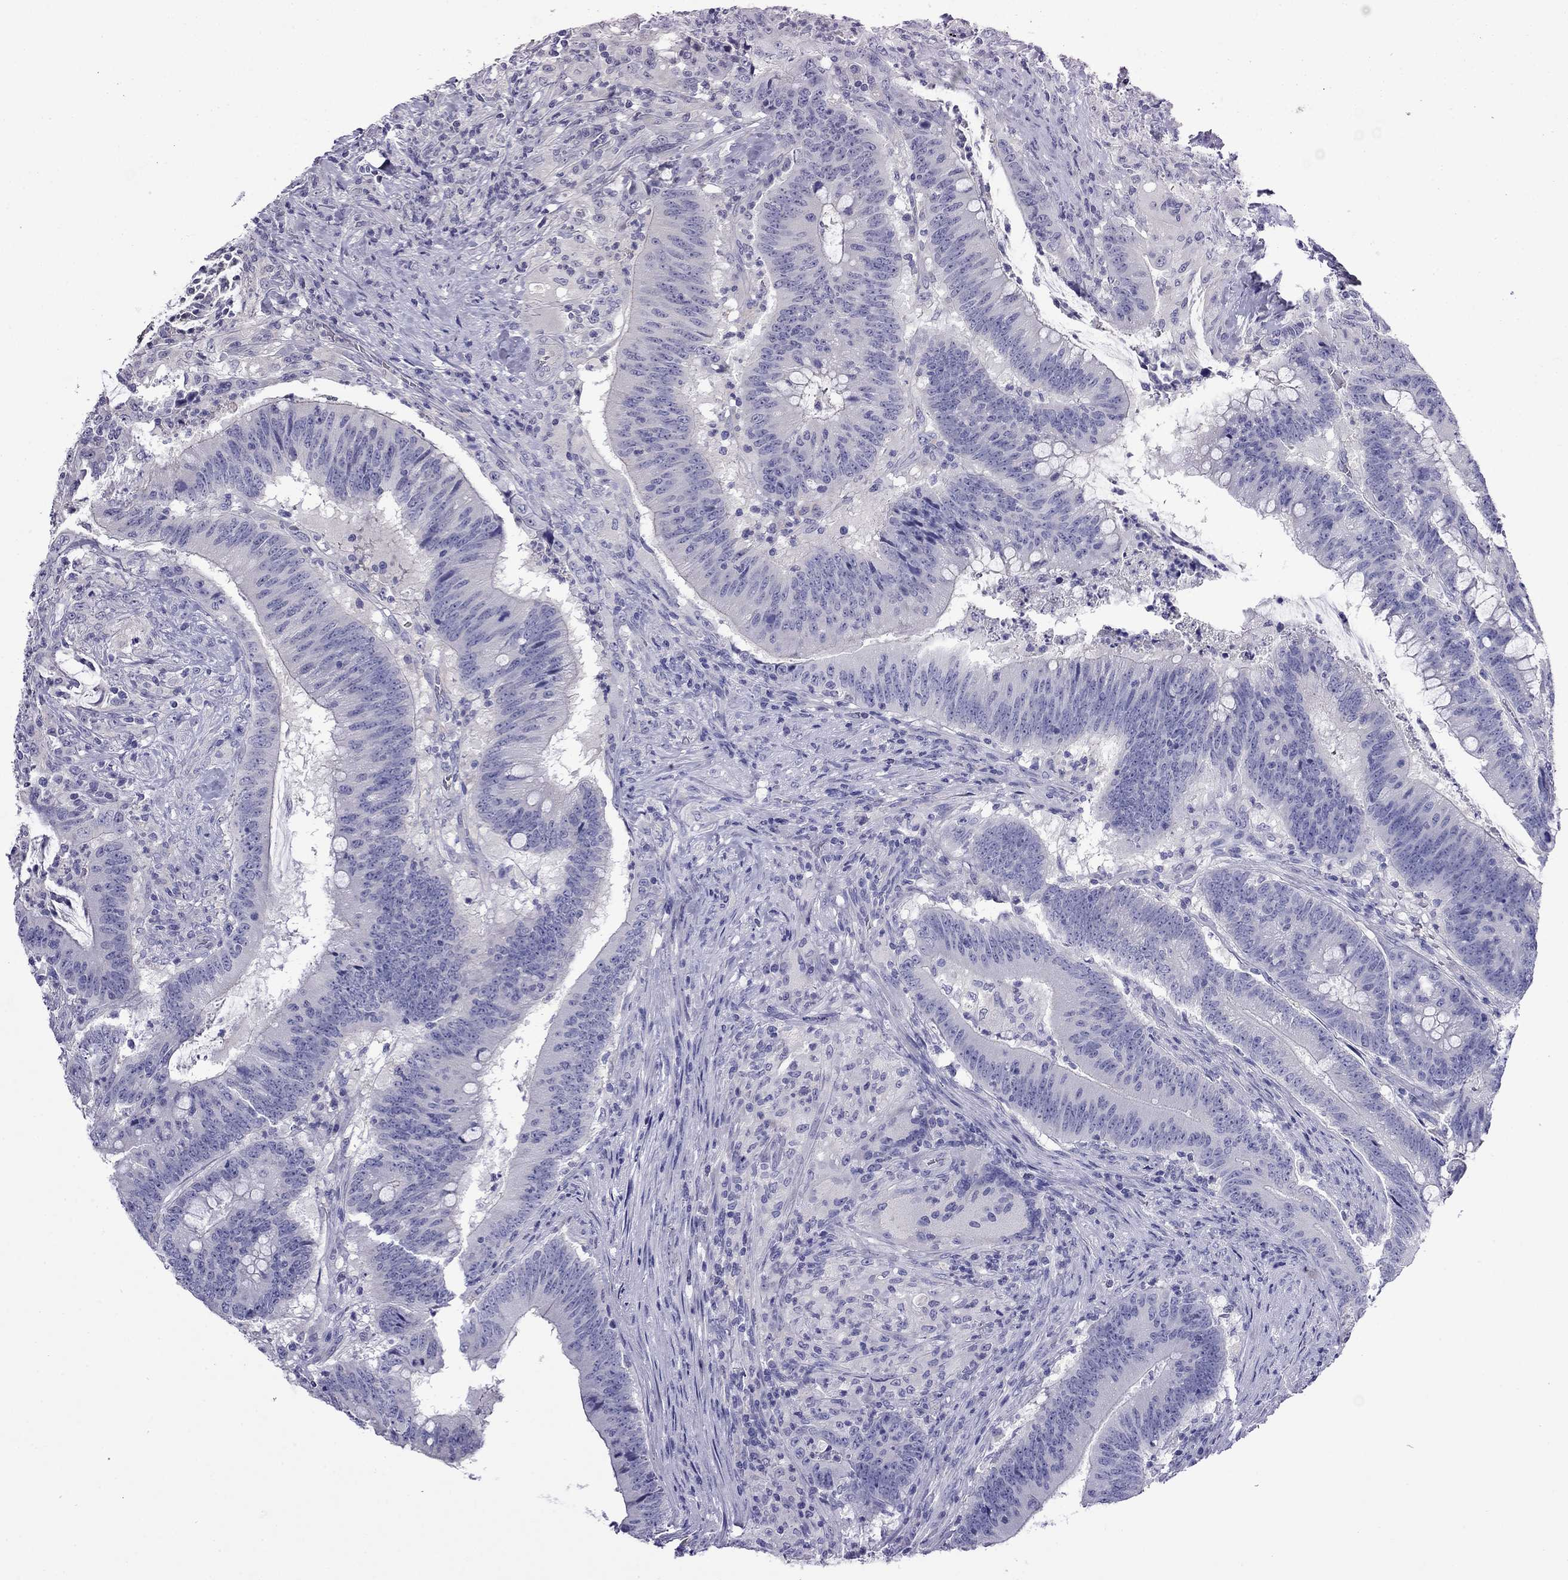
{"staining": {"intensity": "negative", "quantity": "none", "location": "none"}, "tissue": "colorectal cancer", "cell_type": "Tumor cells", "image_type": "cancer", "snomed": [{"axis": "morphology", "description": "Adenocarcinoma, NOS"}, {"axis": "topography", "description": "Colon"}], "caption": "Tumor cells show no significant protein positivity in colorectal cancer (adenocarcinoma).", "gene": "MYO15A", "patient": {"sex": "female", "age": 87}}